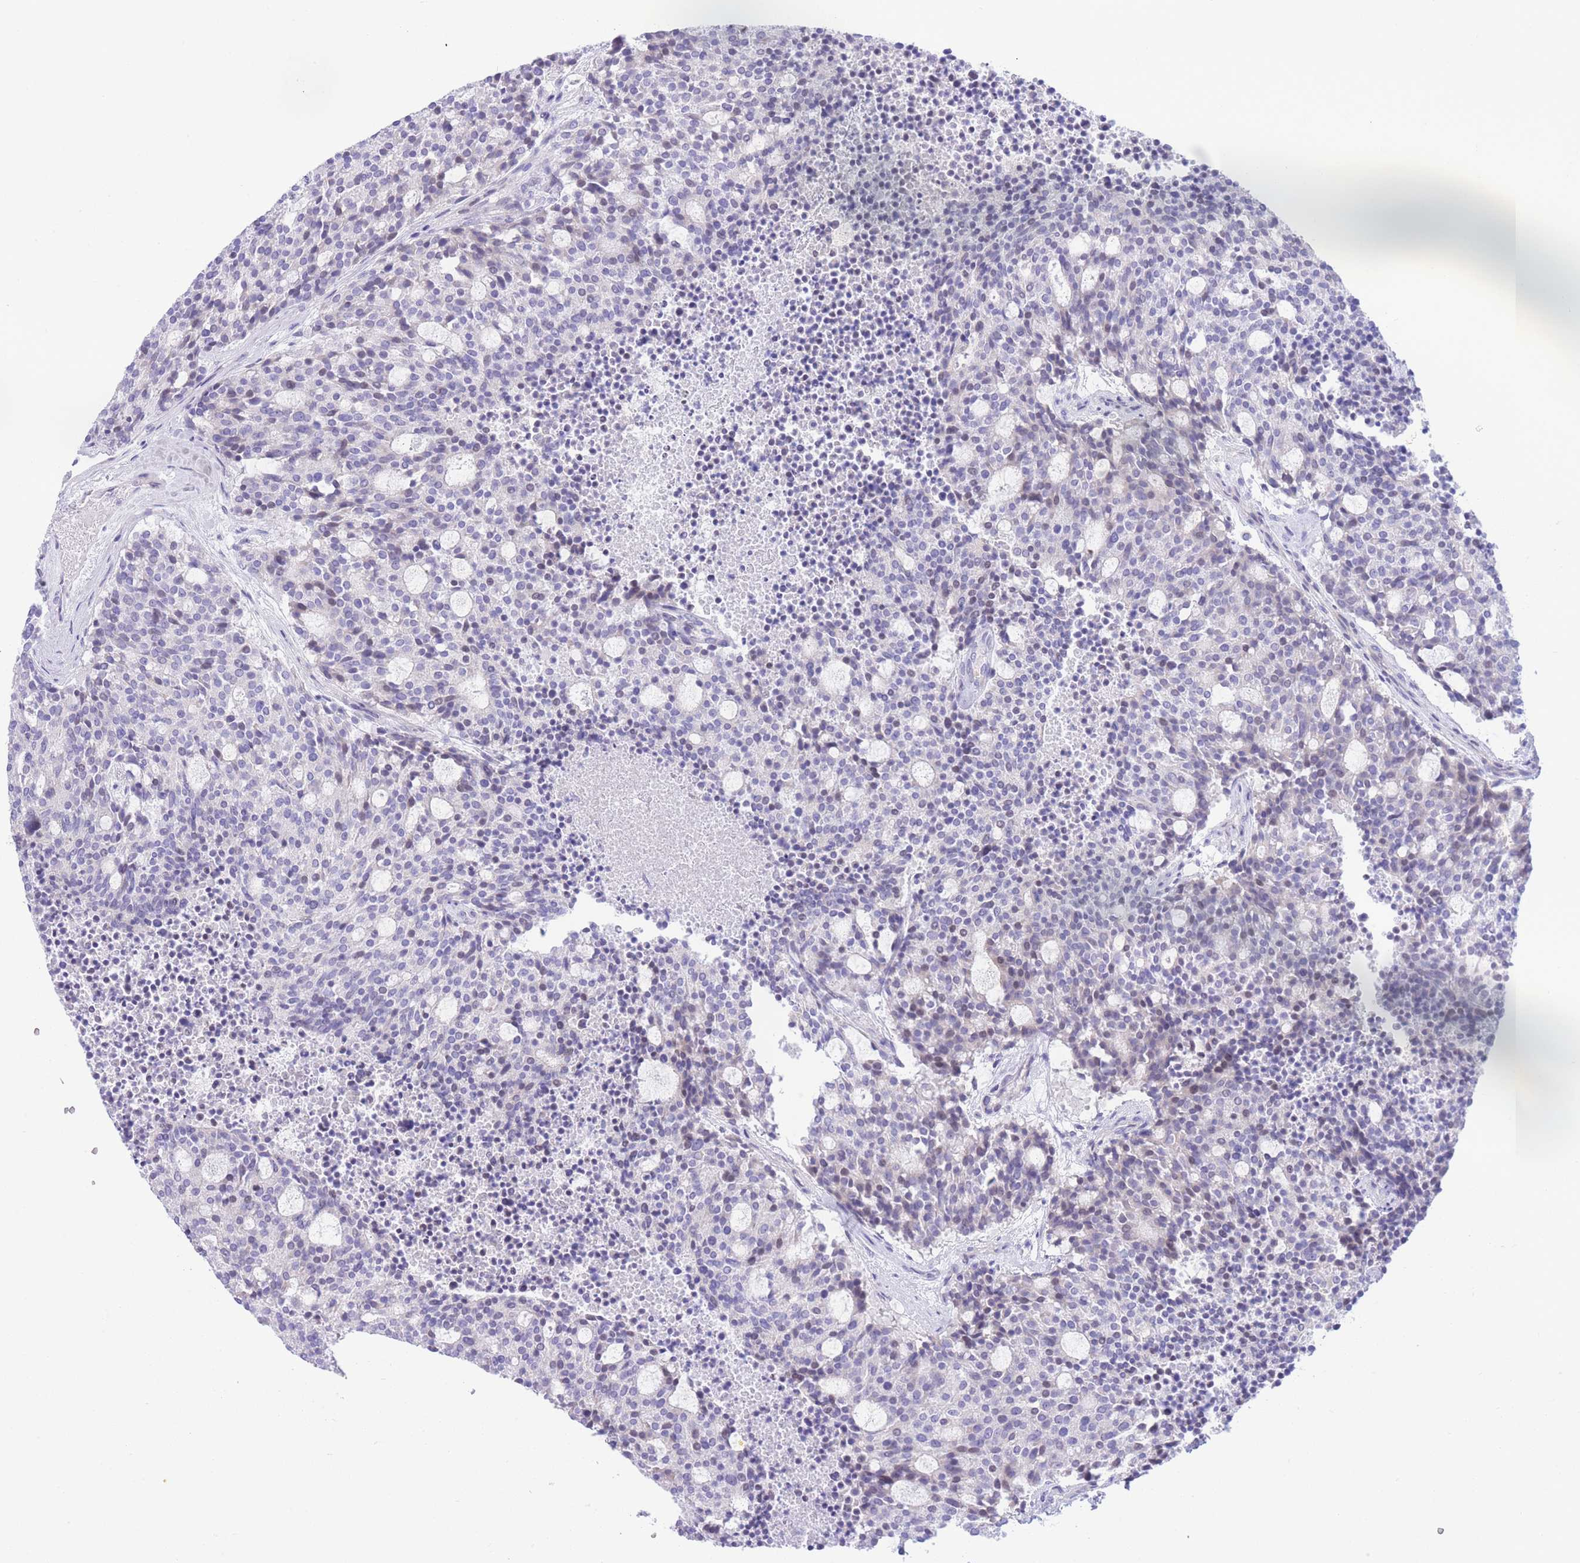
{"staining": {"intensity": "negative", "quantity": "none", "location": "none"}, "tissue": "carcinoid", "cell_type": "Tumor cells", "image_type": "cancer", "snomed": [{"axis": "morphology", "description": "Carcinoid, malignant, NOS"}, {"axis": "topography", "description": "Pancreas"}], "caption": "Immunohistochemistry photomicrograph of neoplastic tissue: human carcinoid stained with DAB (3,3'-diaminobenzidine) shows no significant protein staining in tumor cells.", "gene": "RPL39L", "patient": {"sex": "female", "age": 54}}